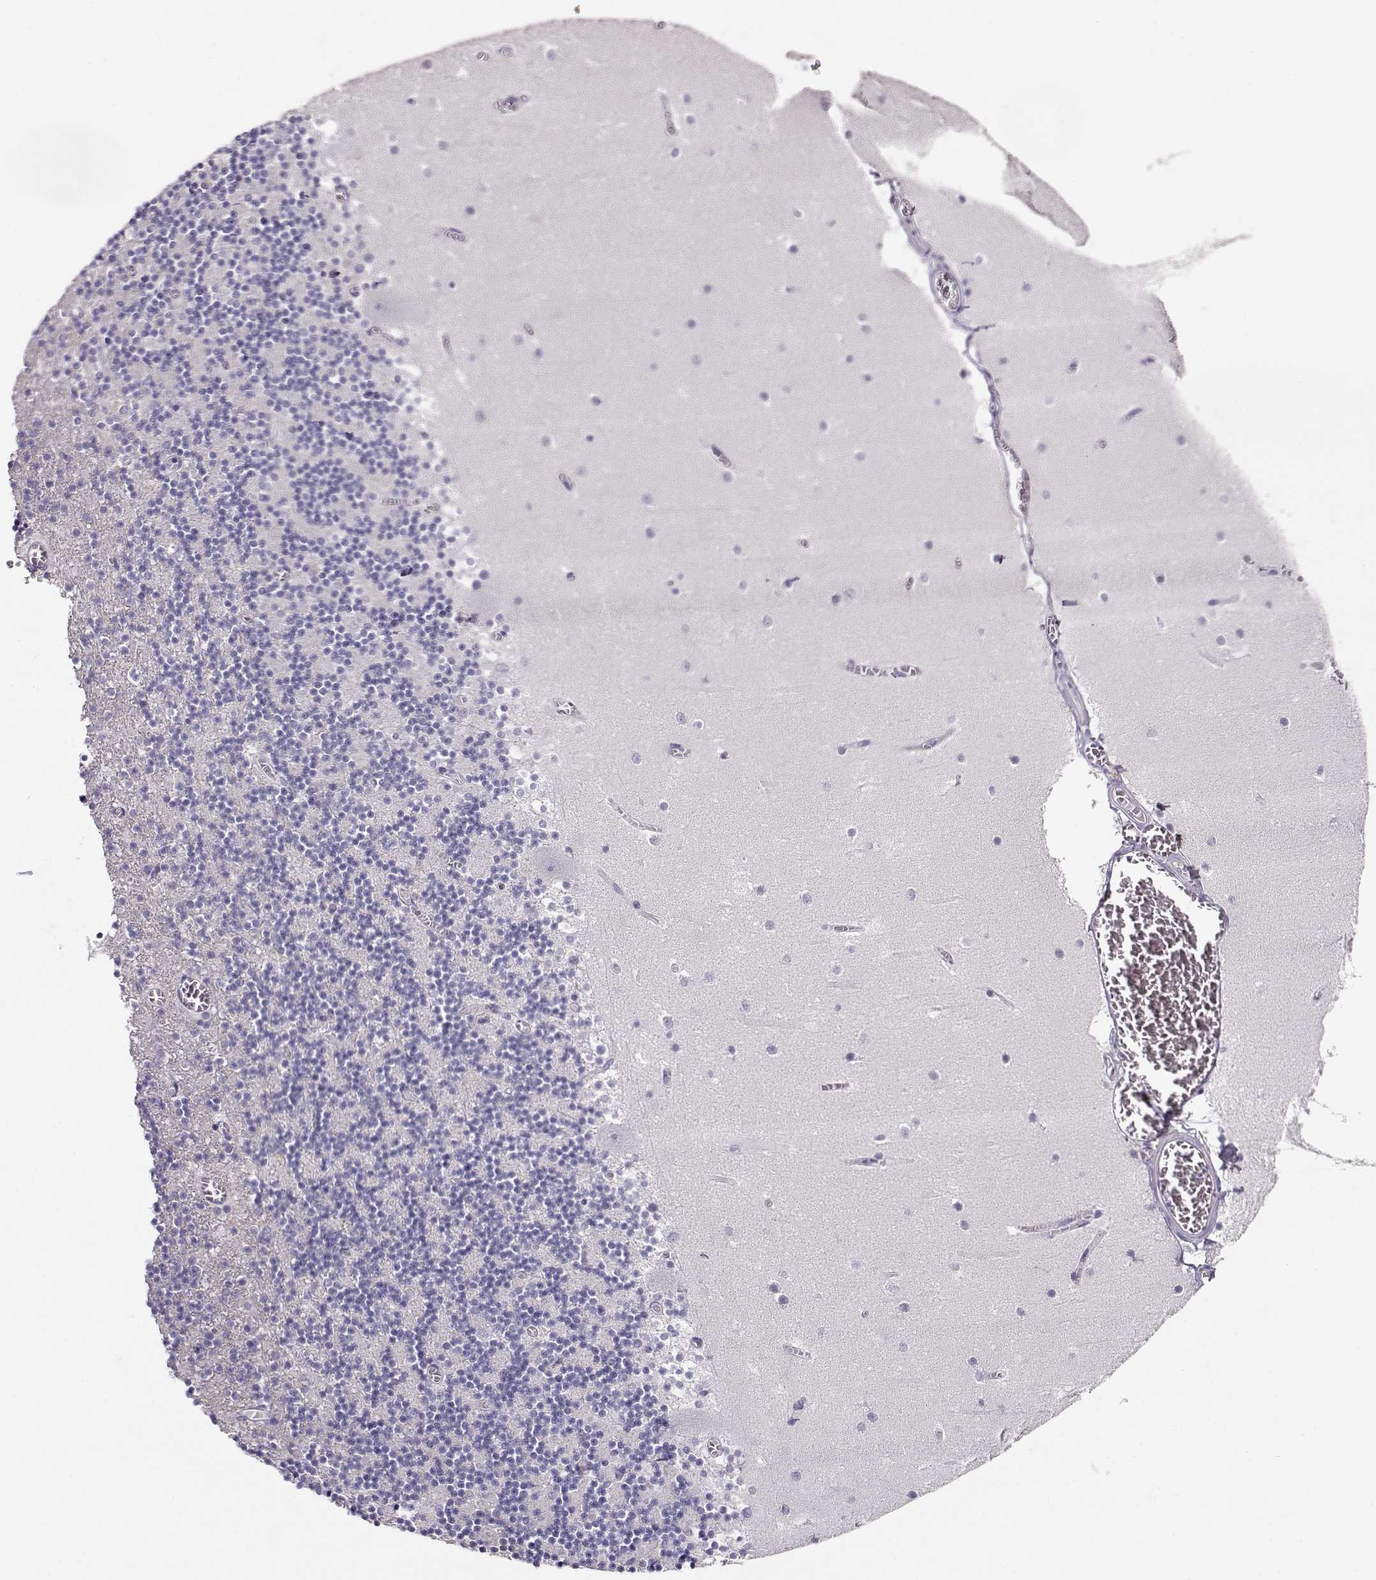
{"staining": {"intensity": "negative", "quantity": "none", "location": "none"}, "tissue": "cerebellum", "cell_type": "Cells in granular layer", "image_type": "normal", "snomed": [{"axis": "morphology", "description": "Normal tissue, NOS"}, {"axis": "topography", "description": "Cerebellum"}], "caption": "There is no significant positivity in cells in granular layer of cerebellum. The staining was performed using DAB to visualize the protein expression in brown, while the nuclei were stained in blue with hematoxylin (Magnification: 20x).", "gene": "RBM44", "patient": {"sex": "female", "age": 28}}